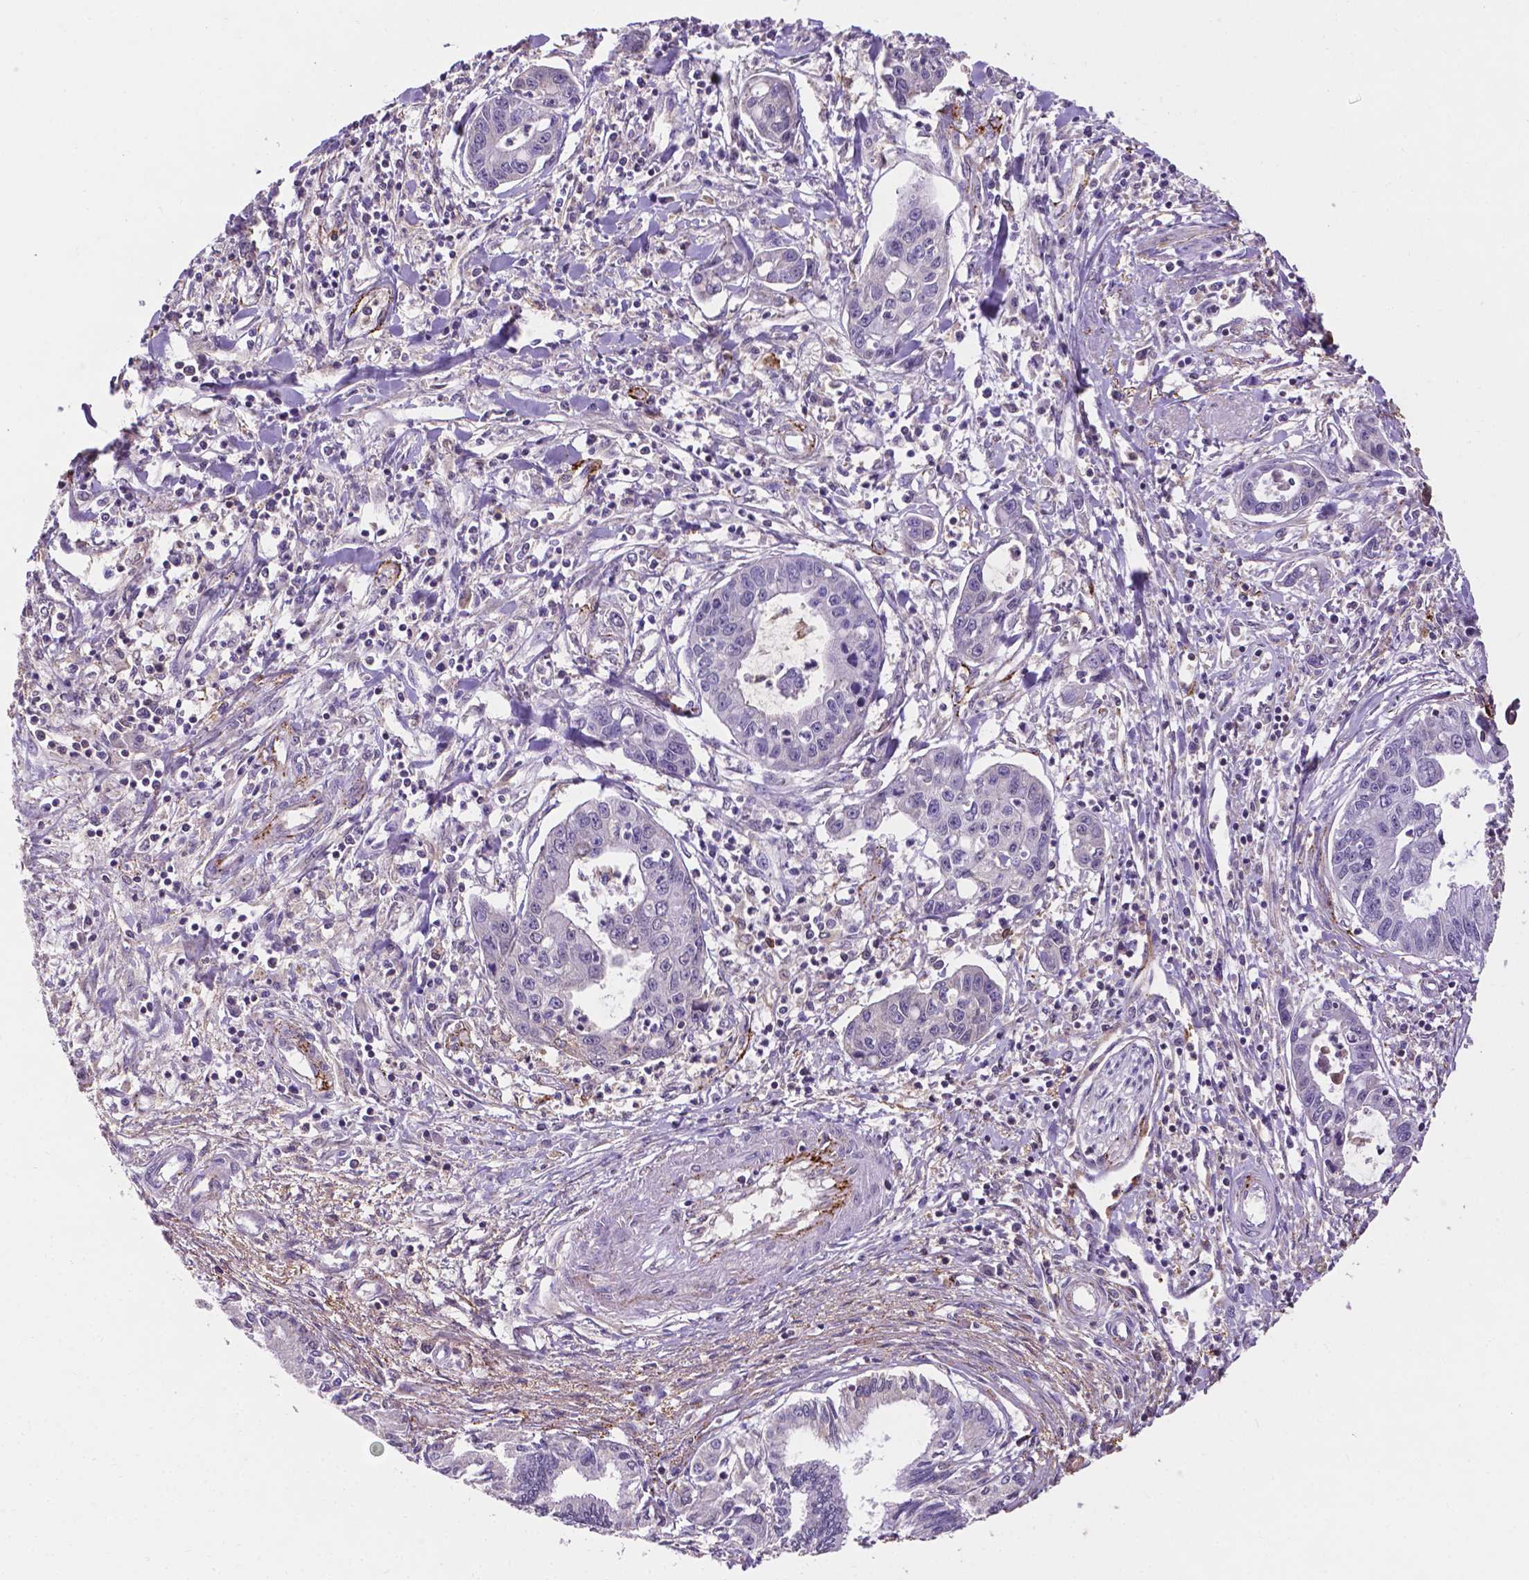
{"staining": {"intensity": "negative", "quantity": "none", "location": "none"}, "tissue": "liver cancer", "cell_type": "Tumor cells", "image_type": "cancer", "snomed": [{"axis": "morphology", "description": "Cholangiocarcinoma"}, {"axis": "topography", "description": "Liver"}], "caption": "Immunohistochemistry (IHC) photomicrograph of human liver cholangiocarcinoma stained for a protein (brown), which demonstrates no positivity in tumor cells.", "gene": "APOE", "patient": {"sex": "male", "age": 58}}